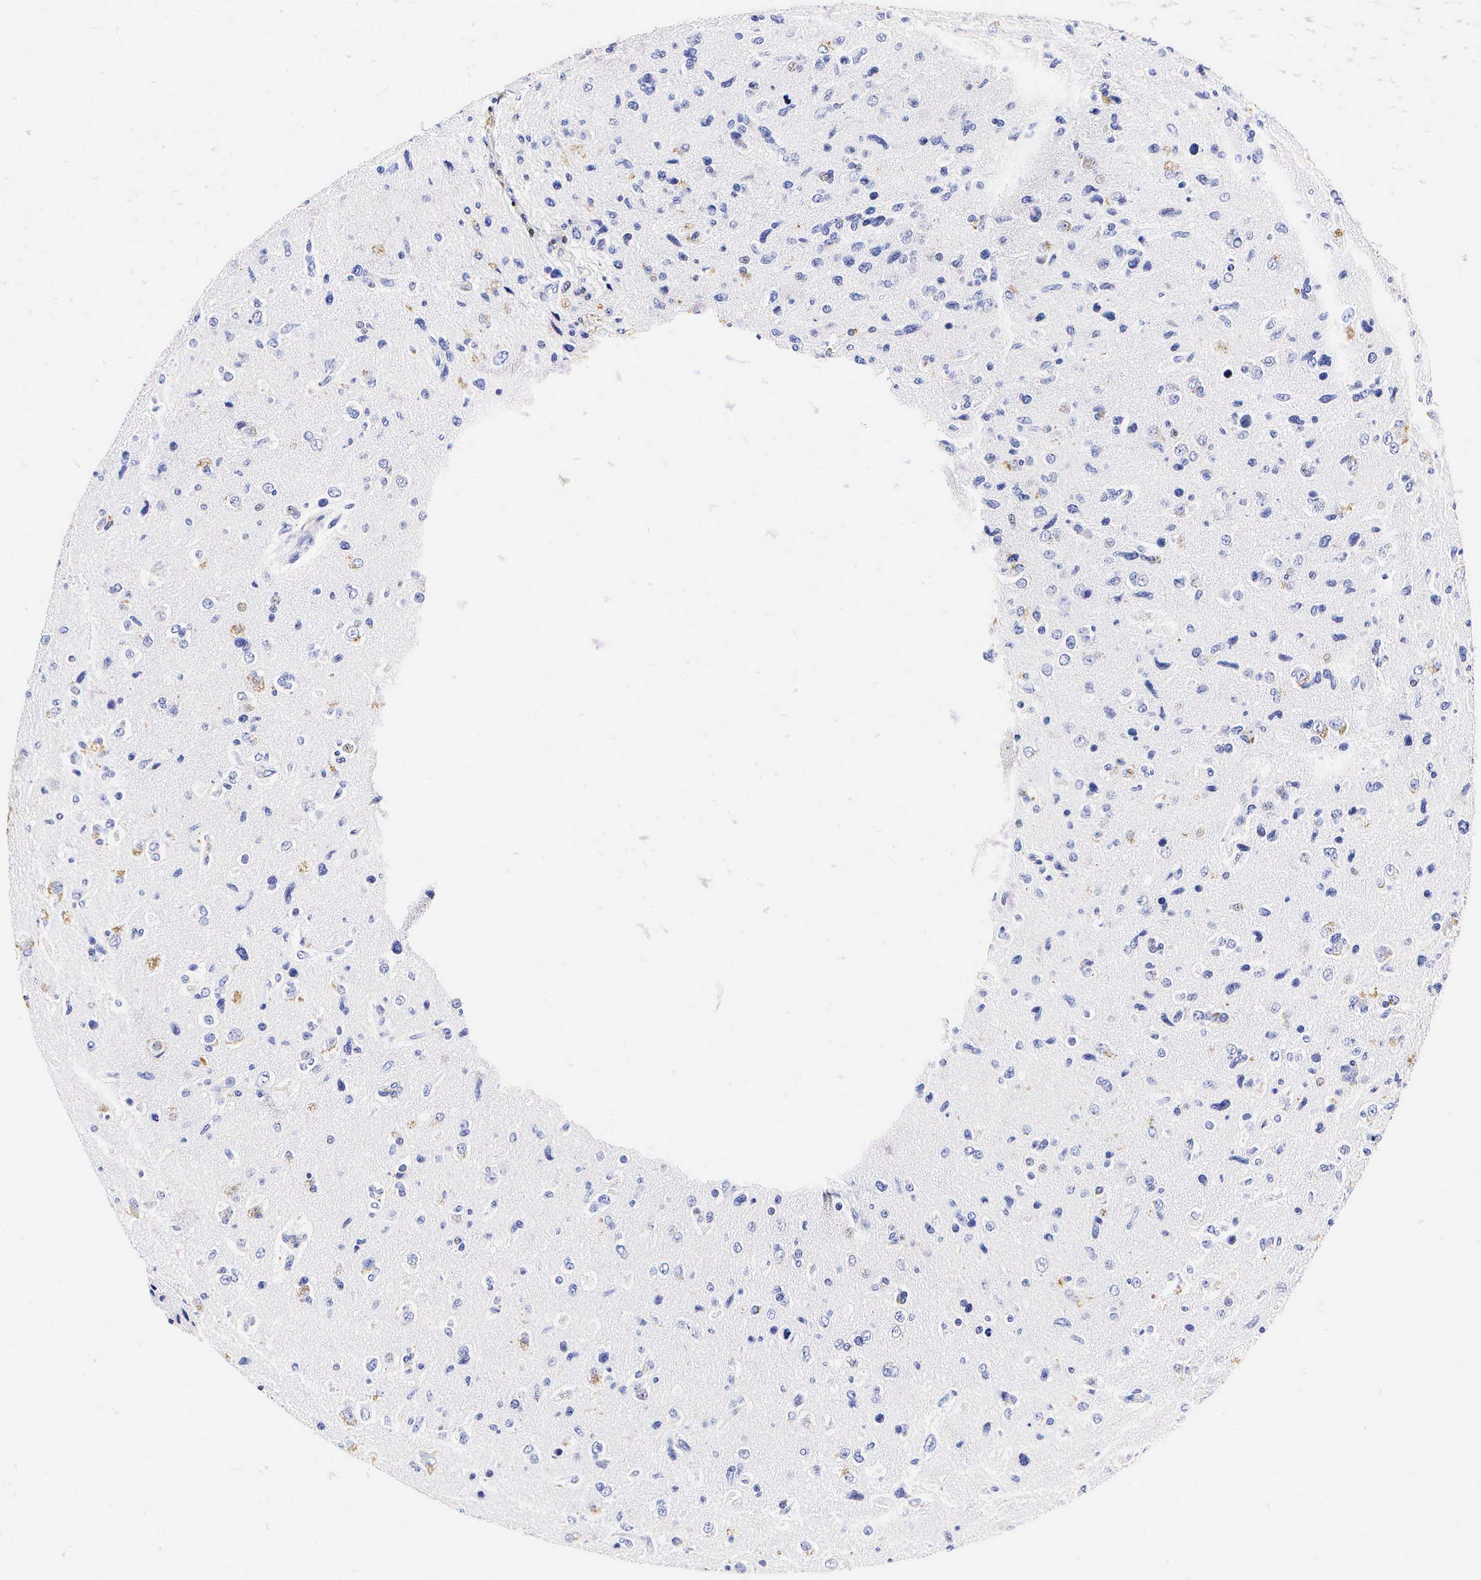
{"staining": {"intensity": "negative", "quantity": "none", "location": "none"}, "tissue": "glioma", "cell_type": "Tumor cells", "image_type": "cancer", "snomed": [{"axis": "morphology", "description": "Glioma, malignant, High grade"}, {"axis": "topography", "description": "Brain"}], "caption": "A histopathology image of malignant glioma (high-grade) stained for a protein shows no brown staining in tumor cells.", "gene": "CD3E", "patient": {"sex": "male", "age": 77}}